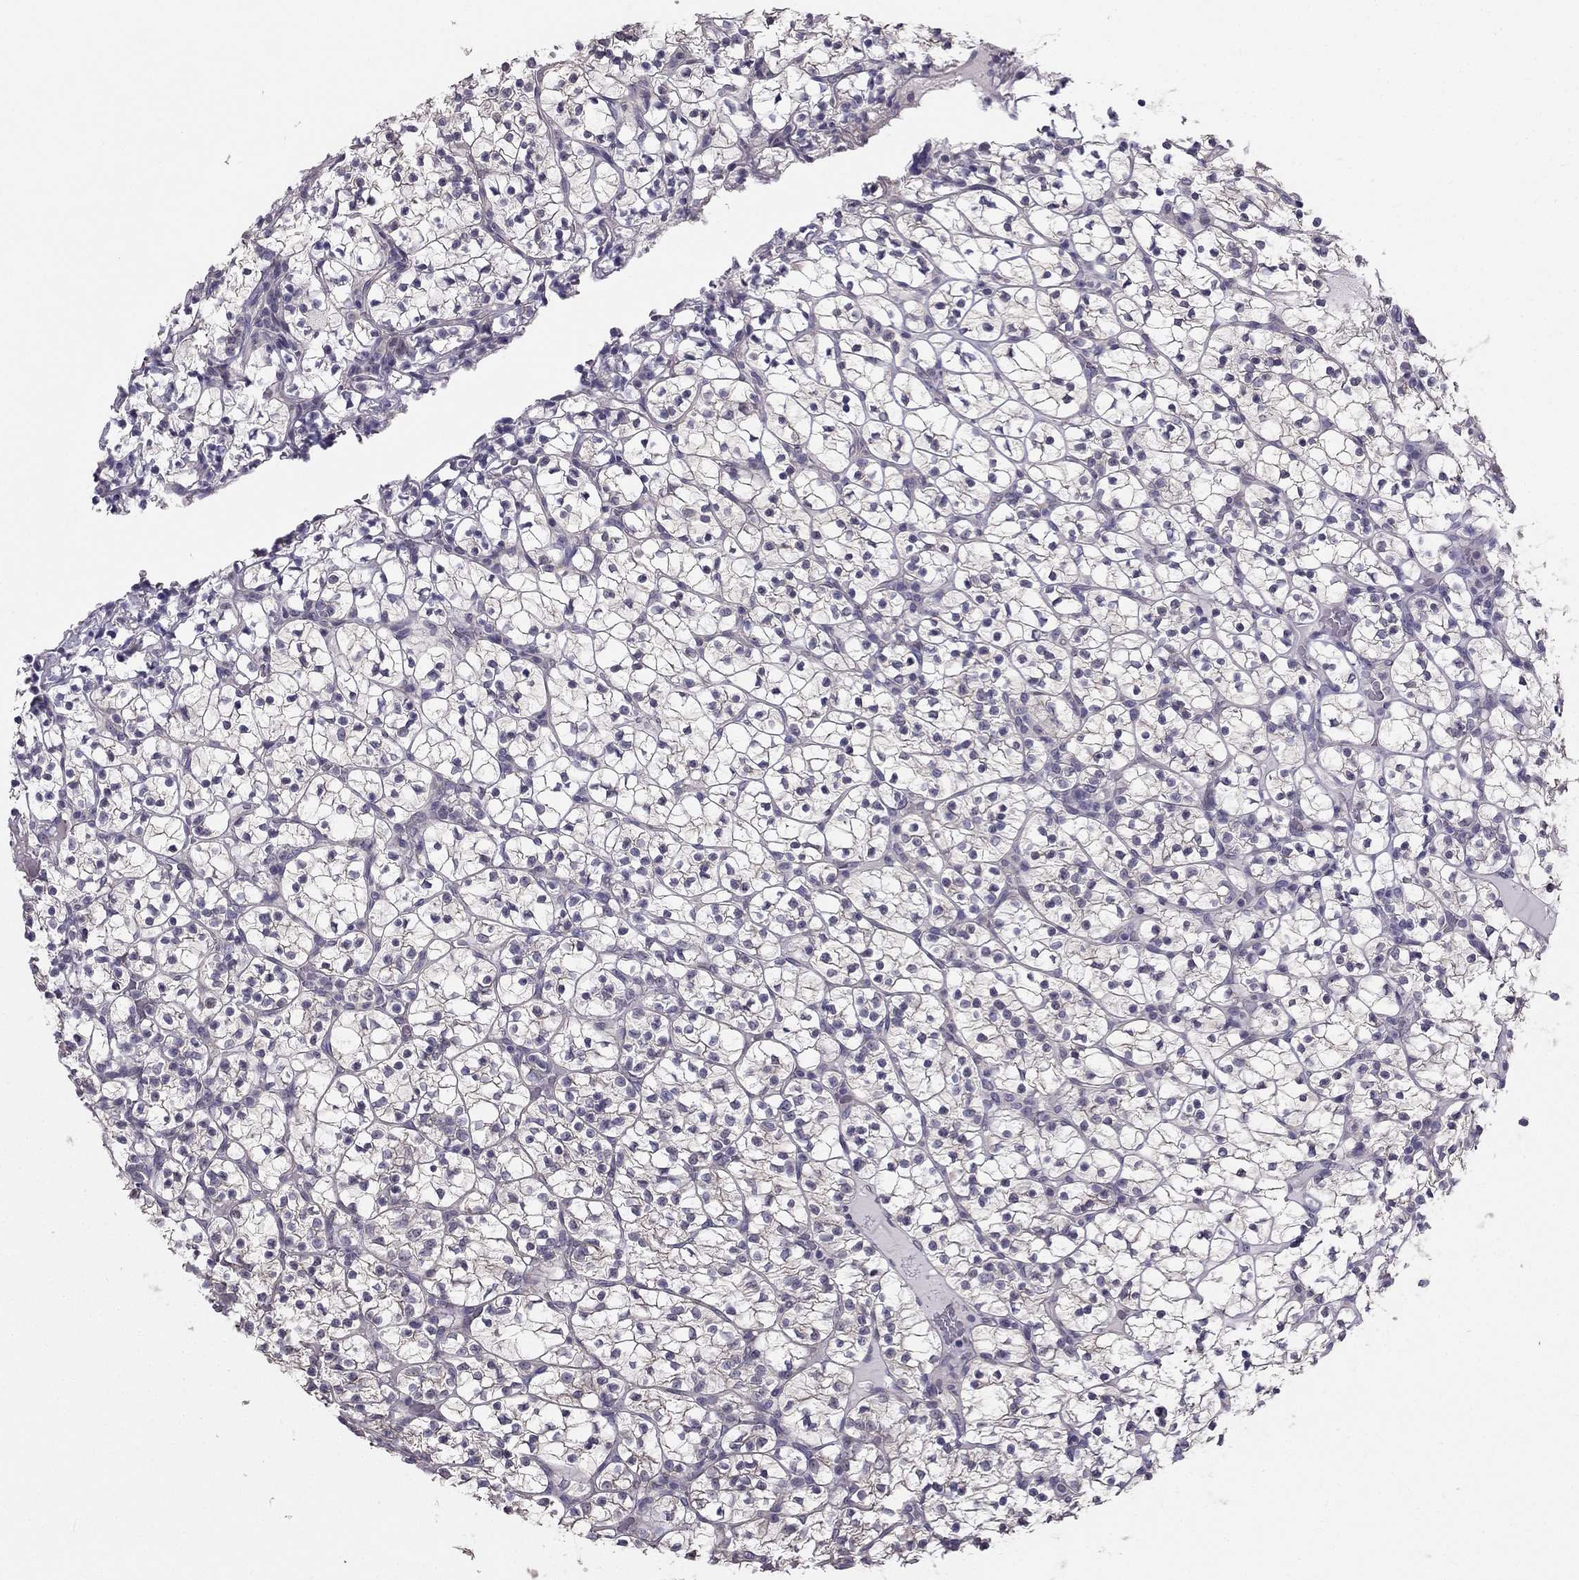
{"staining": {"intensity": "negative", "quantity": "none", "location": "none"}, "tissue": "renal cancer", "cell_type": "Tumor cells", "image_type": "cancer", "snomed": [{"axis": "morphology", "description": "Adenocarcinoma, NOS"}, {"axis": "topography", "description": "Kidney"}], "caption": "High power microscopy photomicrograph of an immunohistochemistry (IHC) image of adenocarcinoma (renal), revealing no significant expression in tumor cells.", "gene": "HSFX1", "patient": {"sex": "female", "age": 89}}